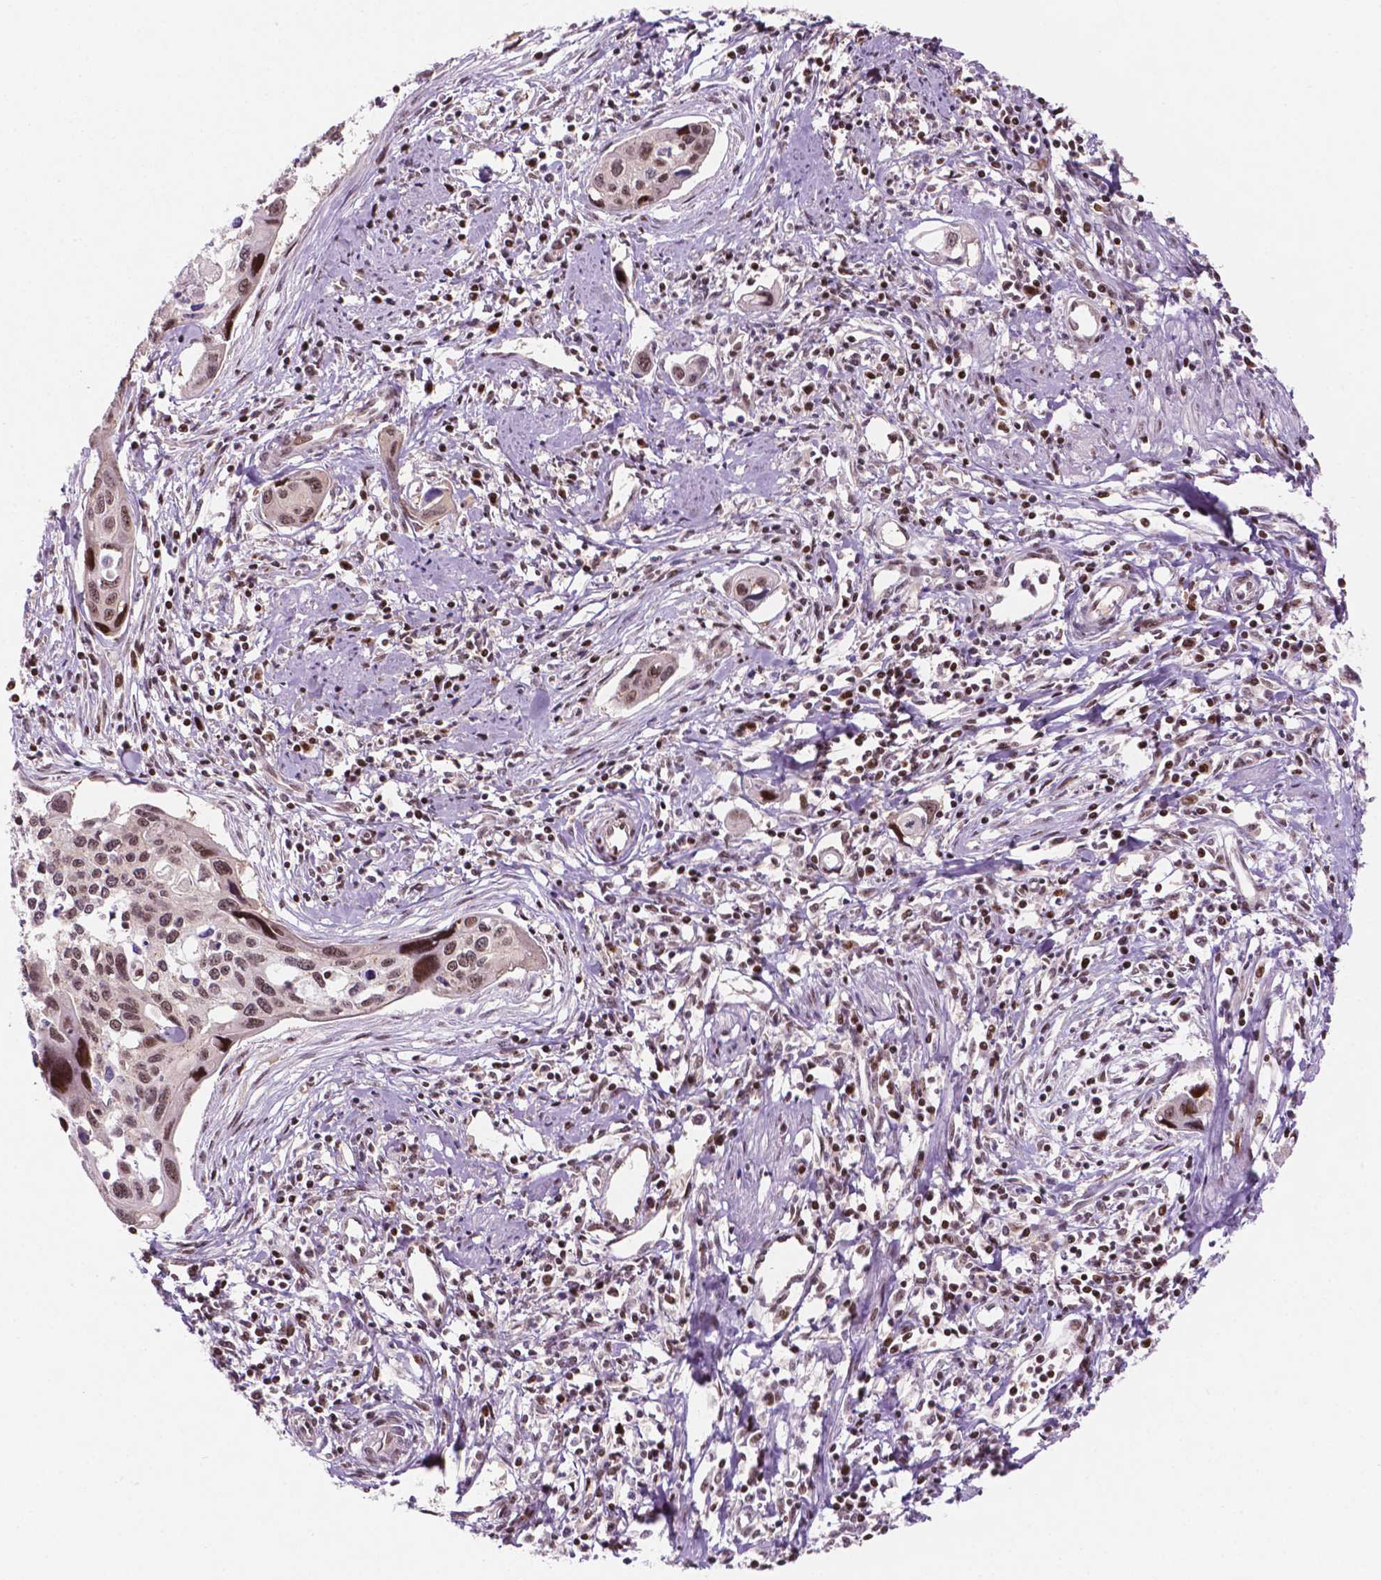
{"staining": {"intensity": "moderate", "quantity": ">75%", "location": "nuclear"}, "tissue": "cervical cancer", "cell_type": "Tumor cells", "image_type": "cancer", "snomed": [{"axis": "morphology", "description": "Squamous cell carcinoma, NOS"}, {"axis": "topography", "description": "Cervix"}], "caption": "Protein staining of cervical cancer tissue exhibits moderate nuclear positivity in about >75% of tumor cells.", "gene": "PER2", "patient": {"sex": "female", "age": 31}}